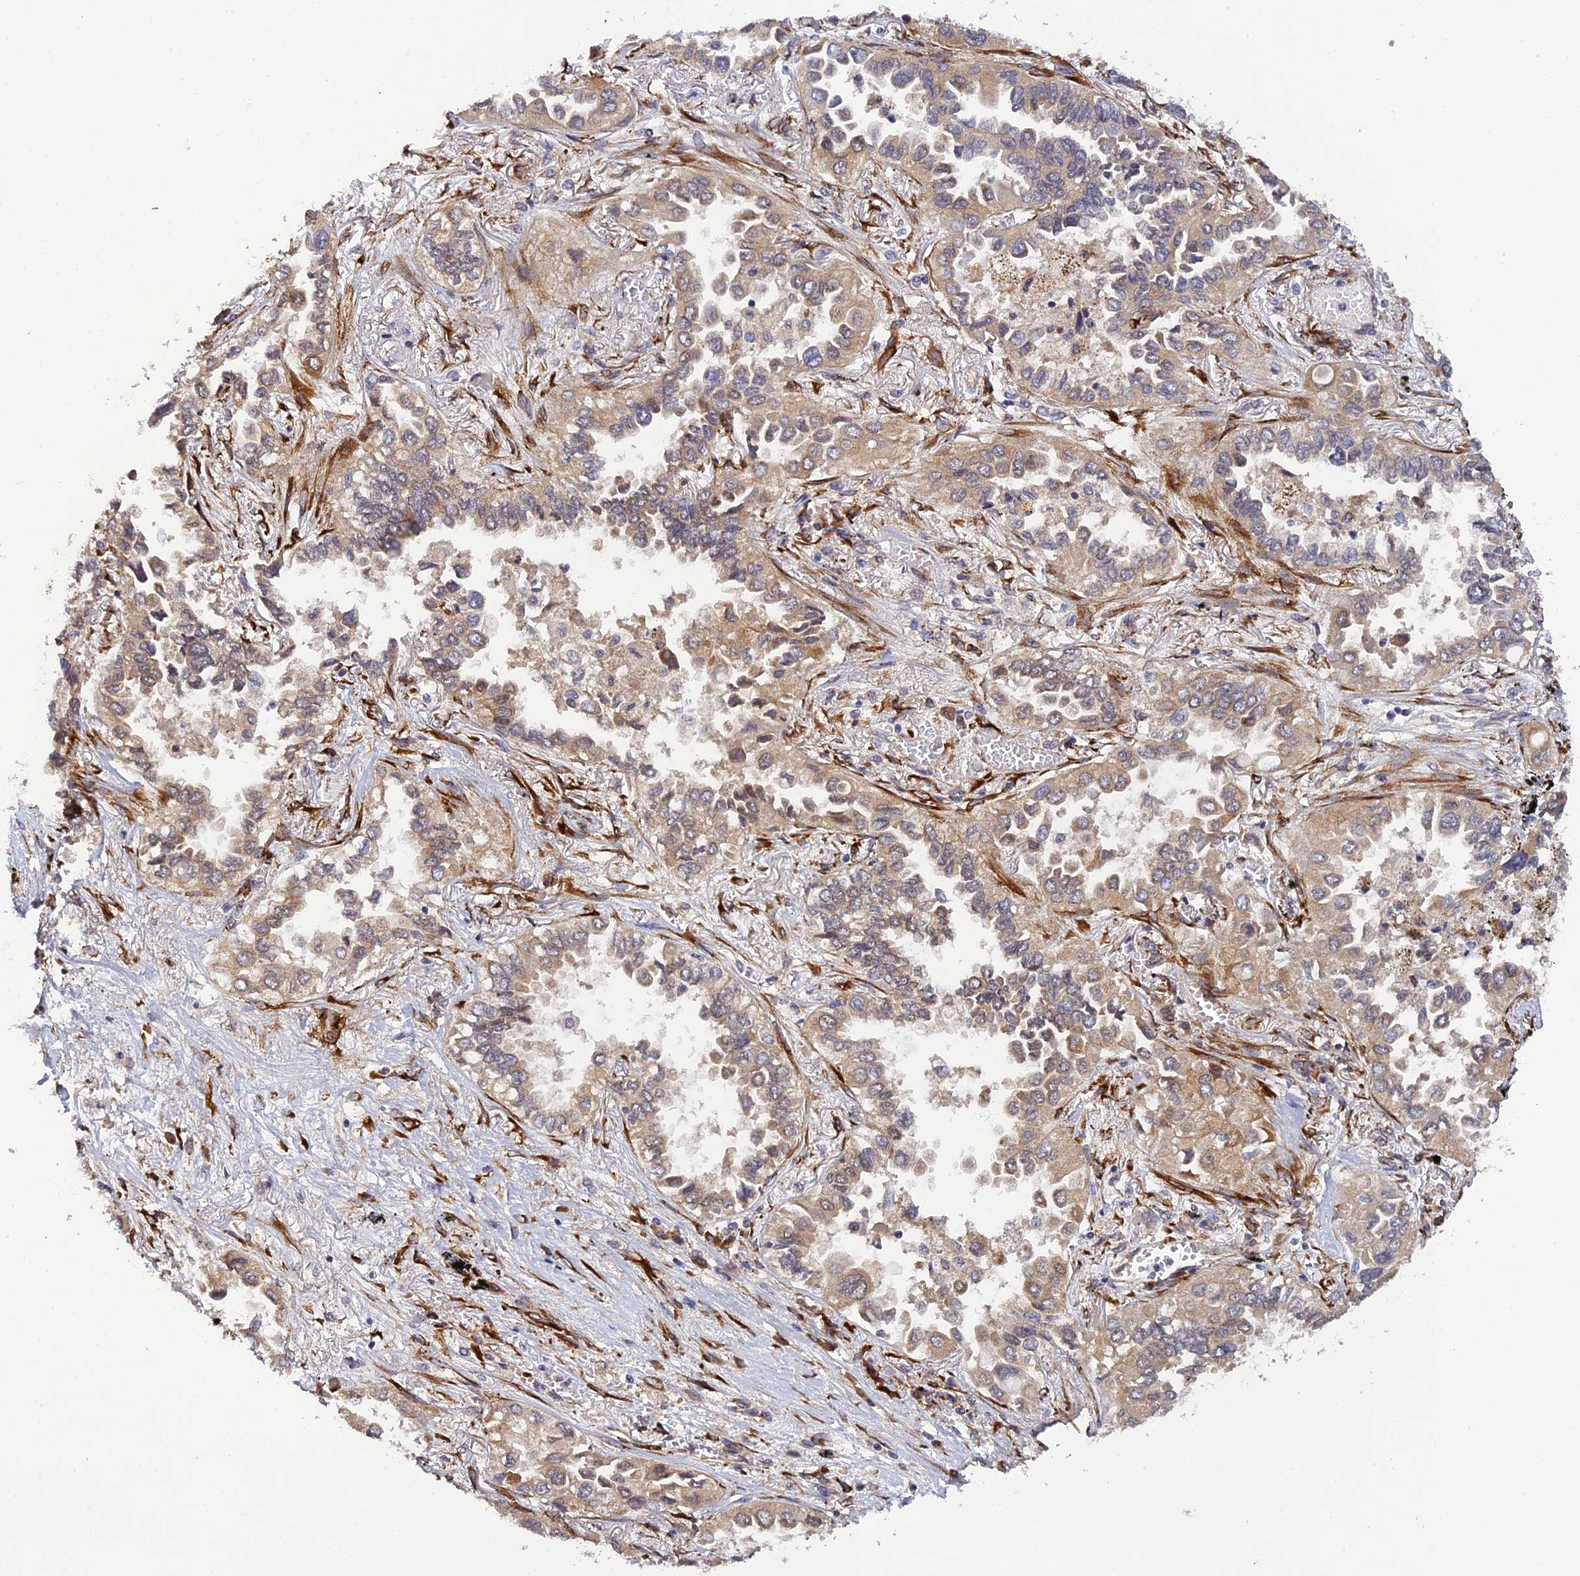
{"staining": {"intensity": "weak", "quantity": ">75%", "location": "cytoplasmic/membranous"}, "tissue": "lung cancer", "cell_type": "Tumor cells", "image_type": "cancer", "snomed": [{"axis": "morphology", "description": "Adenocarcinoma, NOS"}, {"axis": "topography", "description": "Lung"}], "caption": "Immunohistochemical staining of human adenocarcinoma (lung) reveals low levels of weak cytoplasmic/membranous positivity in about >75% of tumor cells.", "gene": "P3H3", "patient": {"sex": "female", "age": 76}}